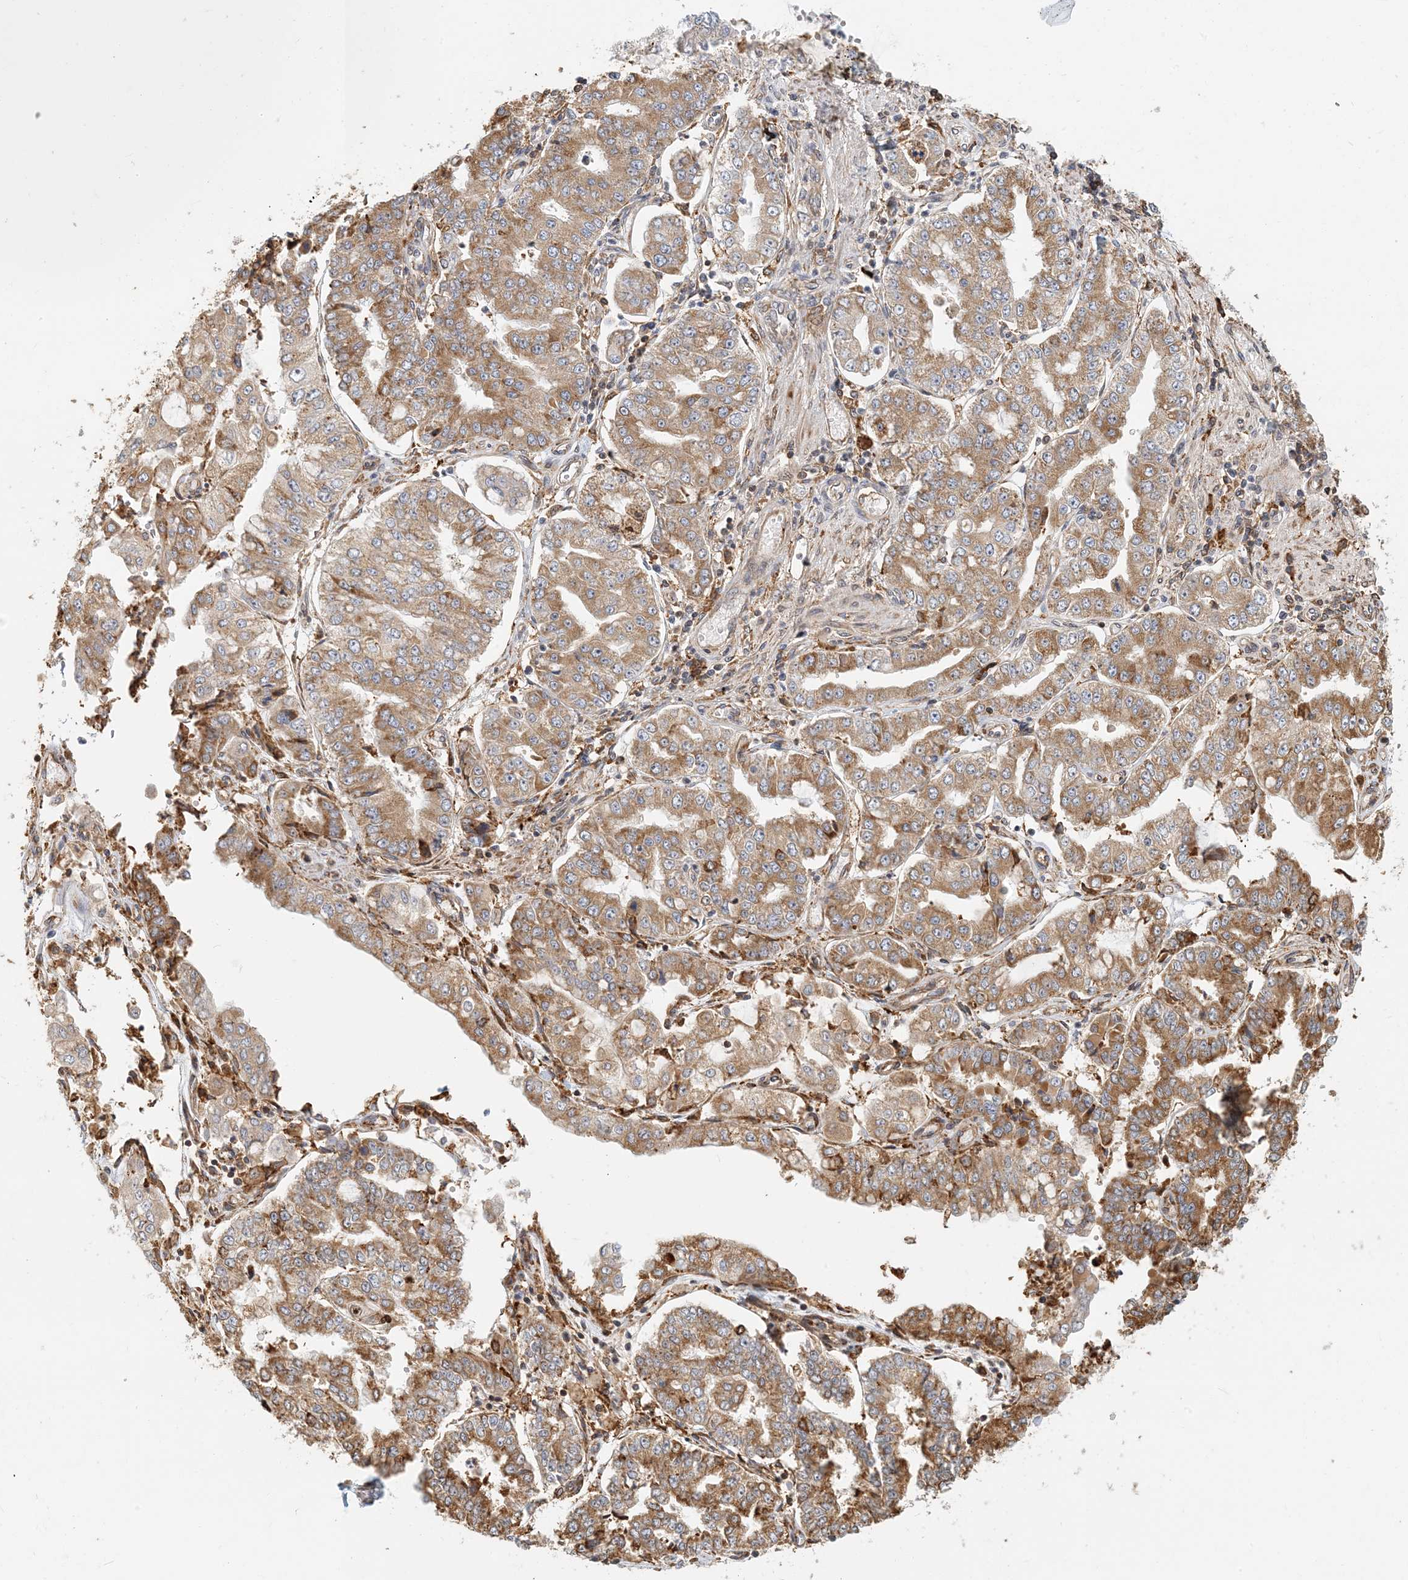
{"staining": {"intensity": "moderate", "quantity": ">75%", "location": "cytoplasmic/membranous"}, "tissue": "stomach cancer", "cell_type": "Tumor cells", "image_type": "cancer", "snomed": [{"axis": "morphology", "description": "Adenocarcinoma, NOS"}, {"axis": "topography", "description": "Stomach"}], "caption": "Human adenocarcinoma (stomach) stained with a brown dye demonstrates moderate cytoplasmic/membranous positive staining in approximately >75% of tumor cells.", "gene": "HNMT", "patient": {"sex": "male", "age": 76}}